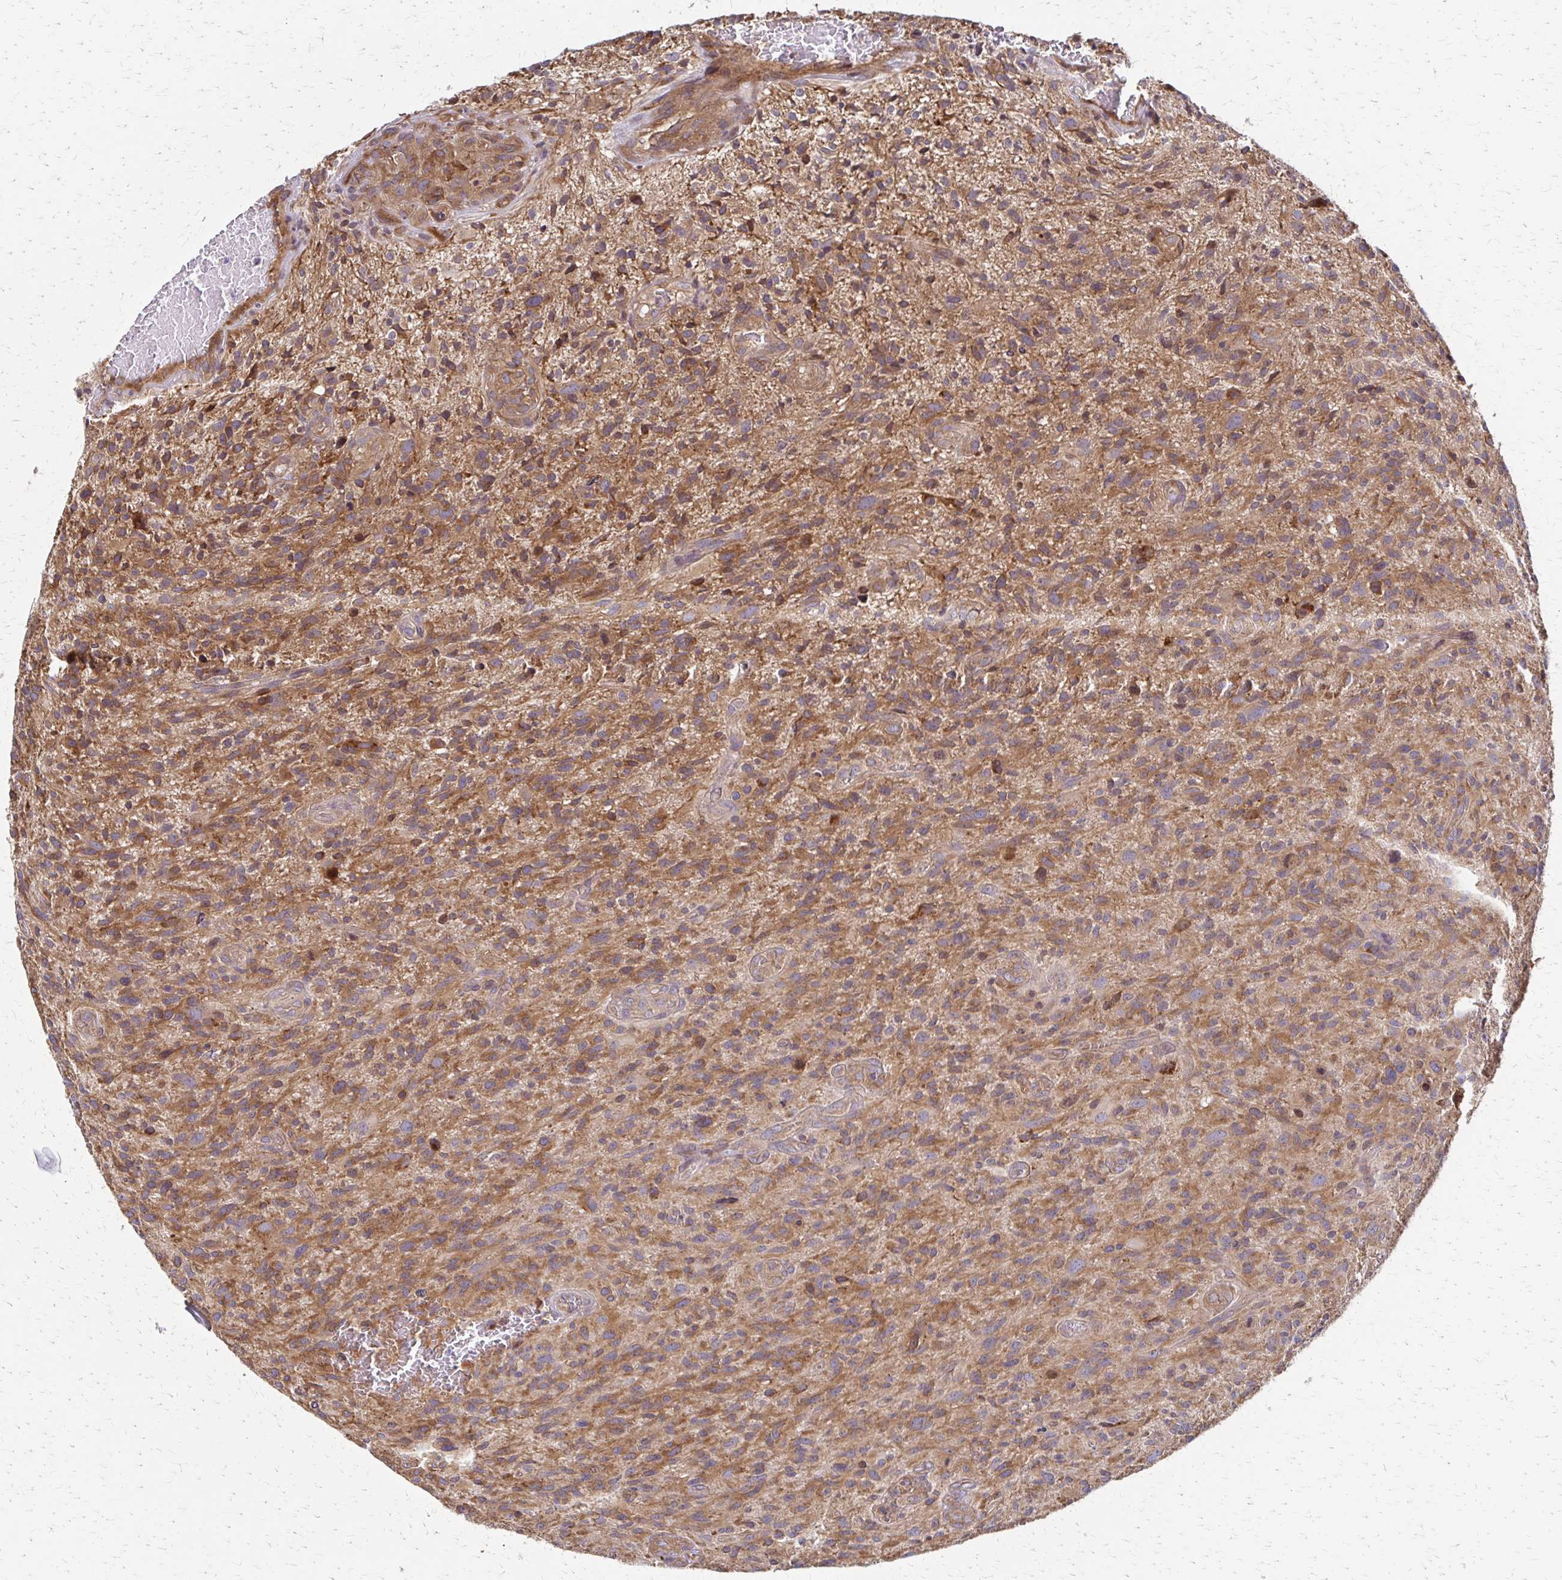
{"staining": {"intensity": "moderate", "quantity": ">75%", "location": "cytoplasmic/membranous"}, "tissue": "glioma", "cell_type": "Tumor cells", "image_type": "cancer", "snomed": [{"axis": "morphology", "description": "Glioma, malignant, High grade"}, {"axis": "topography", "description": "Brain"}], "caption": "The immunohistochemical stain highlights moderate cytoplasmic/membranous positivity in tumor cells of malignant glioma (high-grade) tissue.", "gene": "EEF2", "patient": {"sex": "male", "age": 75}}